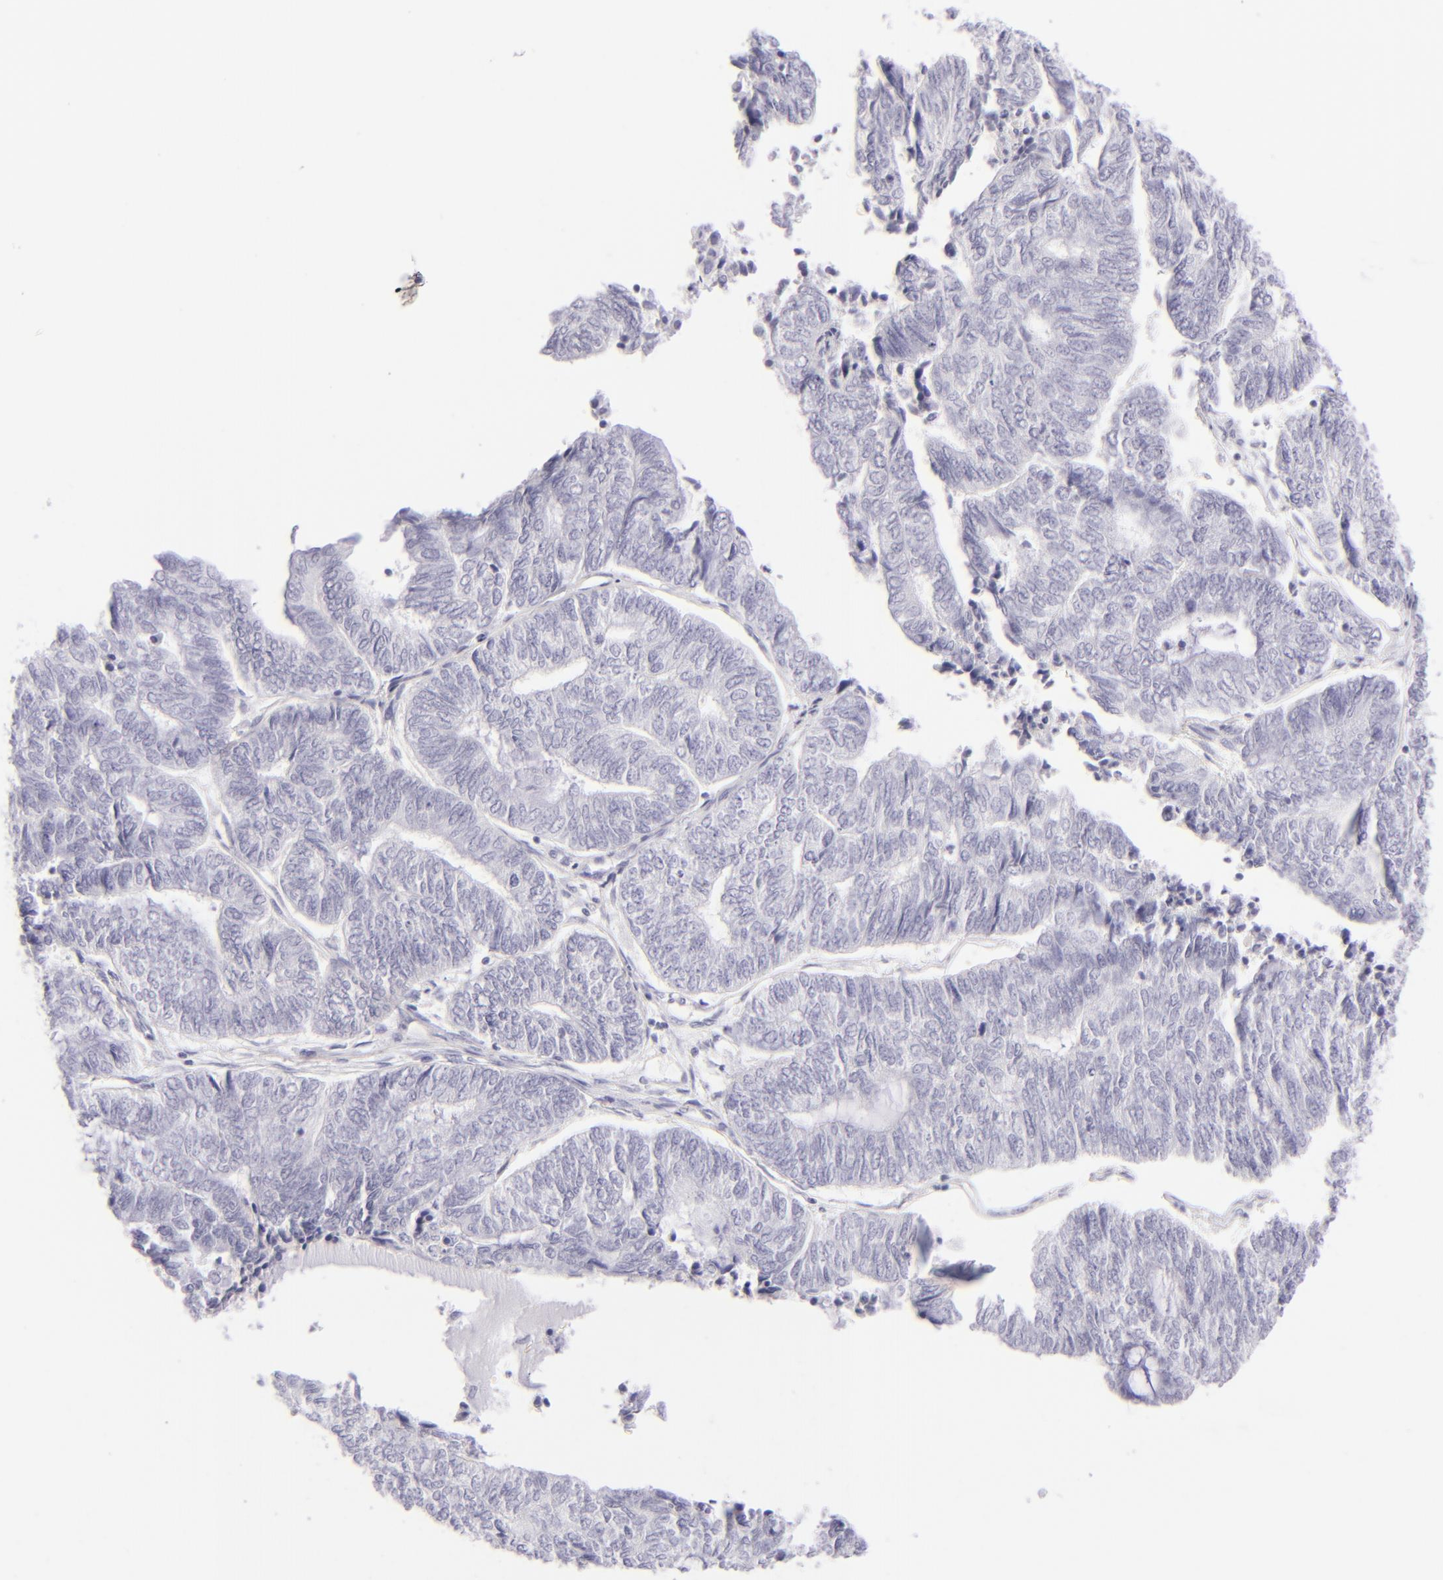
{"staining": {"intensity": "negative", "quantity": "none", "location": "none"}, "tissue": "endometrial cancer", "cell_type": "Tumor cells", "image_type": "cancer", "snomed": [{"axis": "morphology", "description": "Adenocarcinoma, NOS"}, {"axis": "topography", "description": "Uterus"}, {"axis": "topography", "description": "Endometrium"}], "caption": "This is an immunohistochemistry histopathology image of endometrial cancer. There is no positivity in tumor cells.", "gene": "FCER2", "patient": {"sex": "female", "age": 70}}